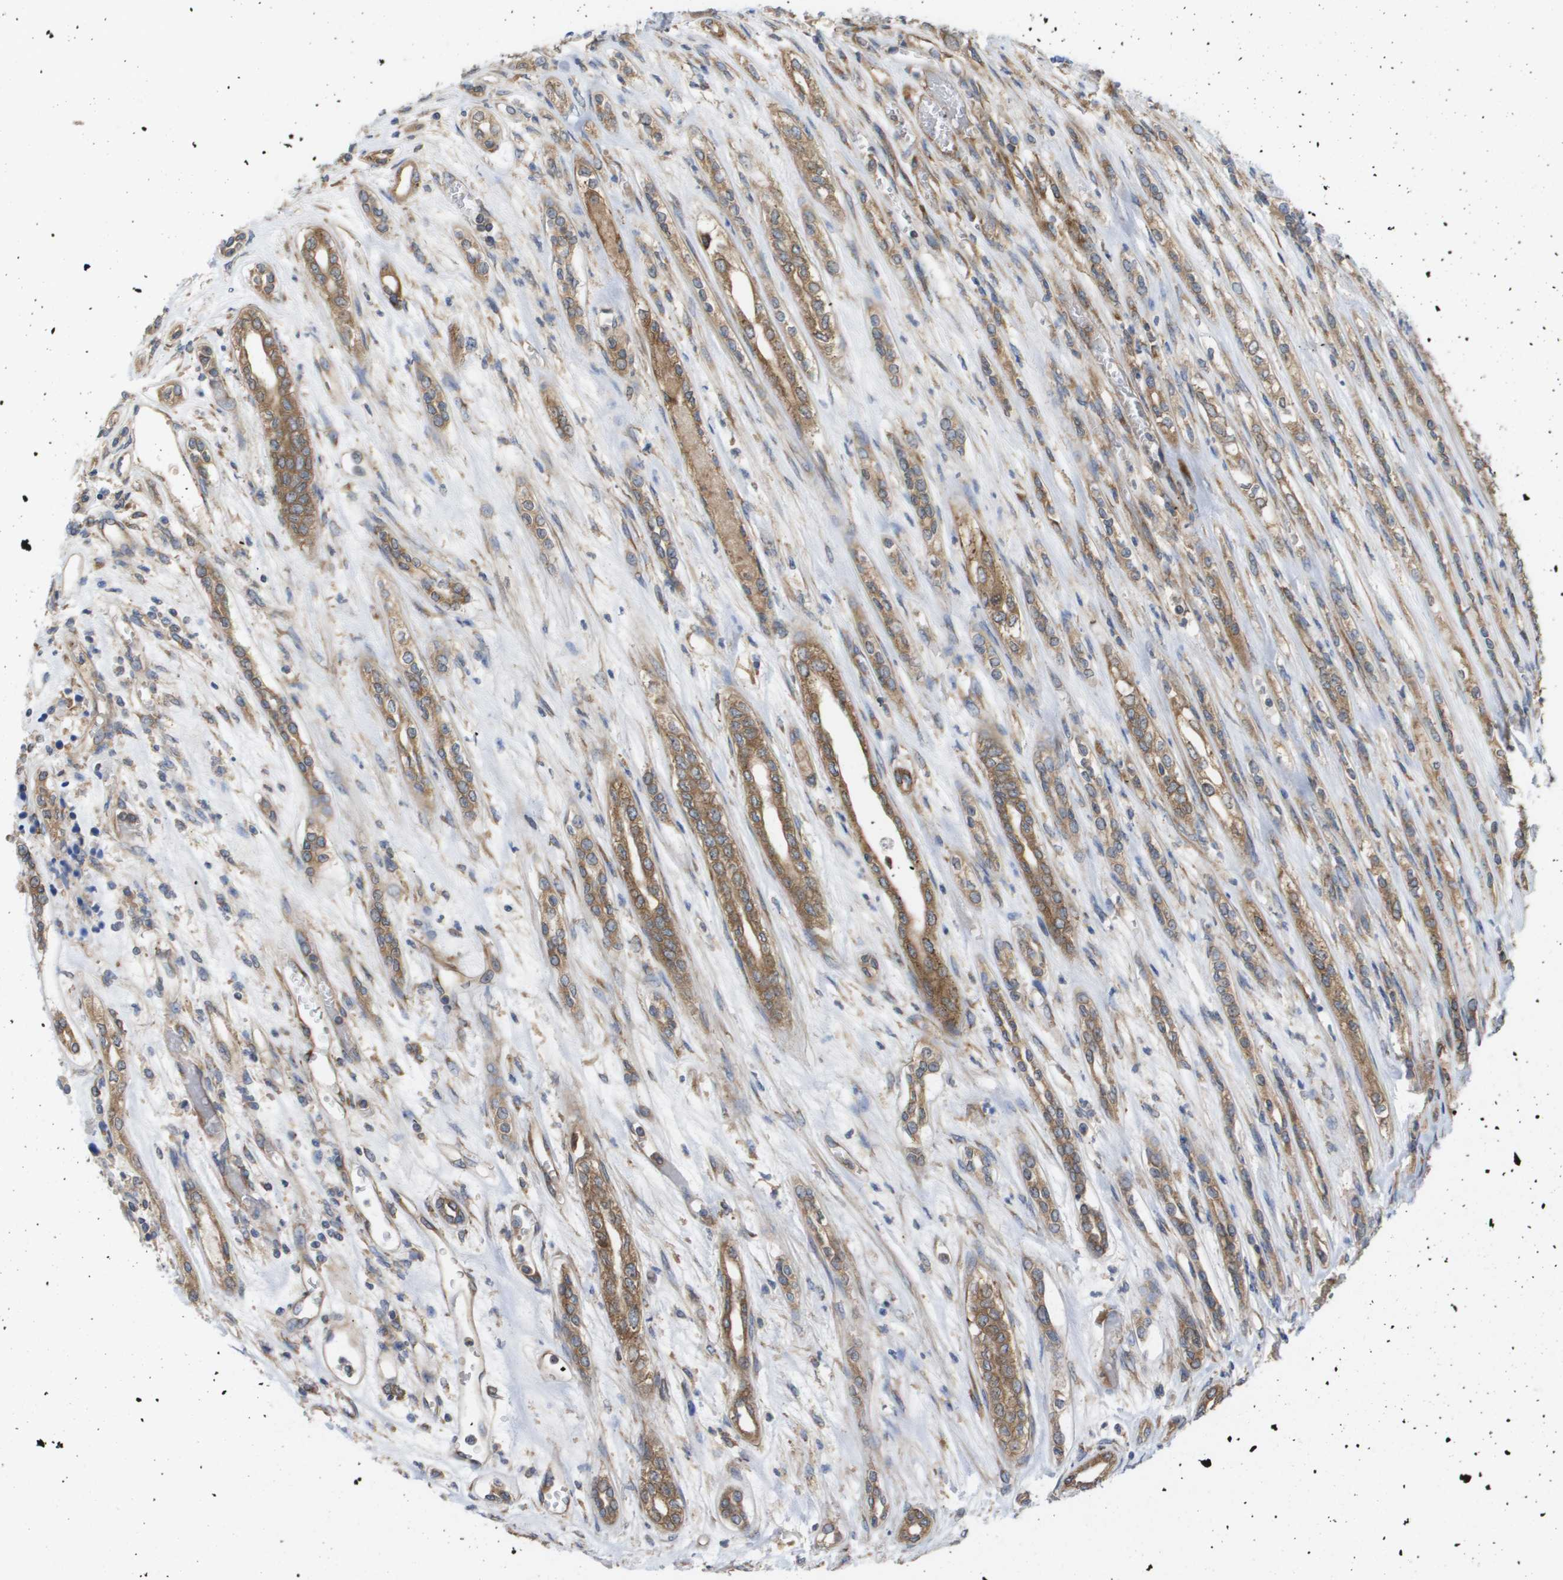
{"staining": {"intensity": "moderate", "quantity": ">75%", "location": "cytoplasmic/membranous"}, "tissue": "renal cancer", "cell_type": "Tumor cells", "image_type": "cancer", "snomed": [{"axis": "morphology", "description": "Adenocarcinoma, NOS"}, {"axis": "topography", "description": "Kidney"}], "caption": "A micrograph showing moderate cytoplasmic/membranous staining in approximately >75% of tumor cells in renal cancer (adenocarcinoma), as visualized by brown immunohistochemical staining.", "gene": "EIF4G2", "patient": {"sex": "female", "age": 54}}